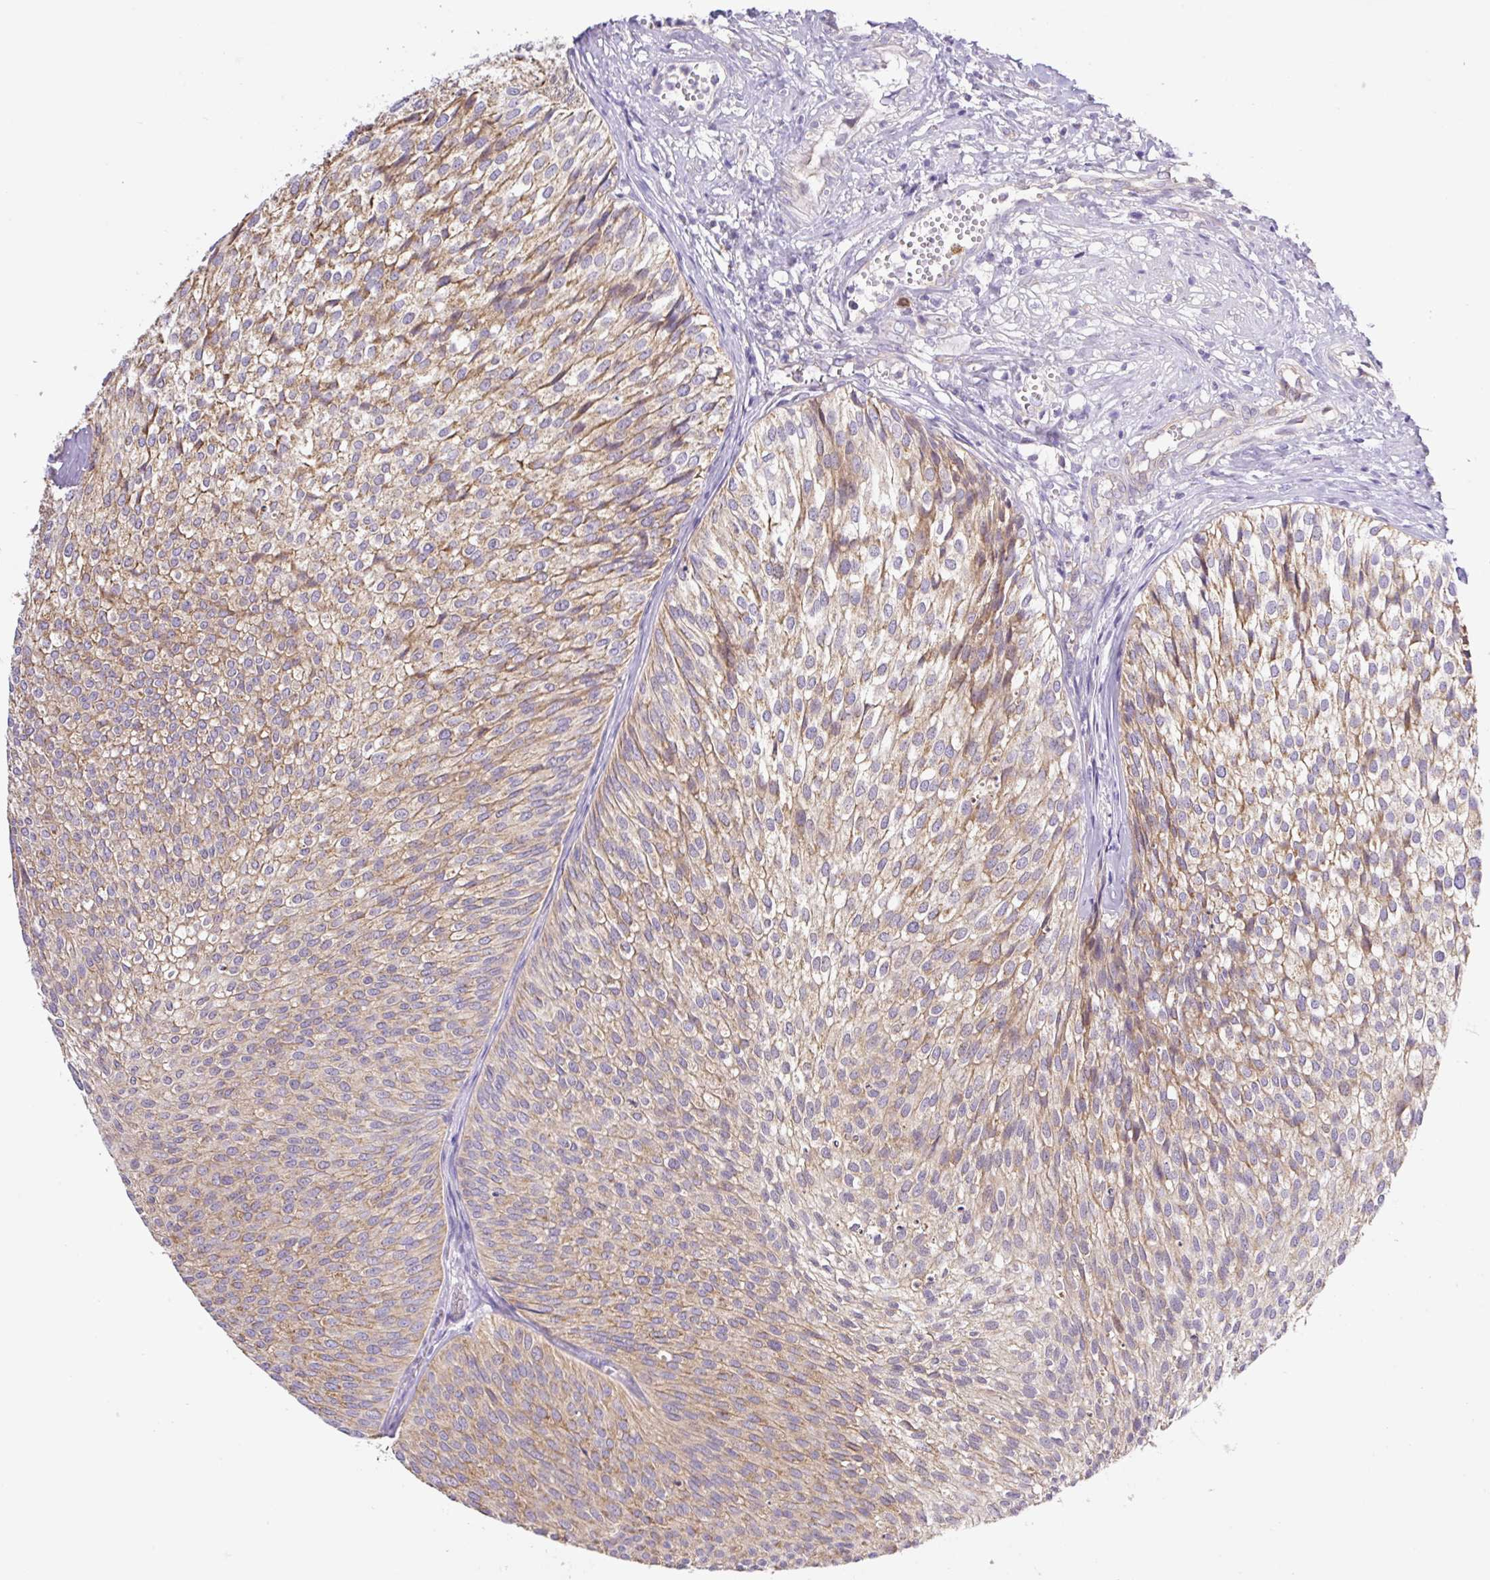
{"staining": {"intensity": "weak", "quantity": ">75%", "location": "cytoplasmic/membranous"}, "tissue": "urothelial cancer", "cell_type": "Tumor cells", "image_type": "cancer", "snomed": [{"axis": "morphology", "description": "Urothelial carcinoma, Low grade"}, {"axis": "topography", "description": "Urinary bladder"}], "caption": "Immunohistochemistry (IHC) image of human urothelial cancer stained for a protein (brown), which shows low levels of weak cytoplasmic/membranous staining in approximately >75% of tumor cells.", "gene": "CAMK2B", "patient": {"sex": "male", "age": 91}}